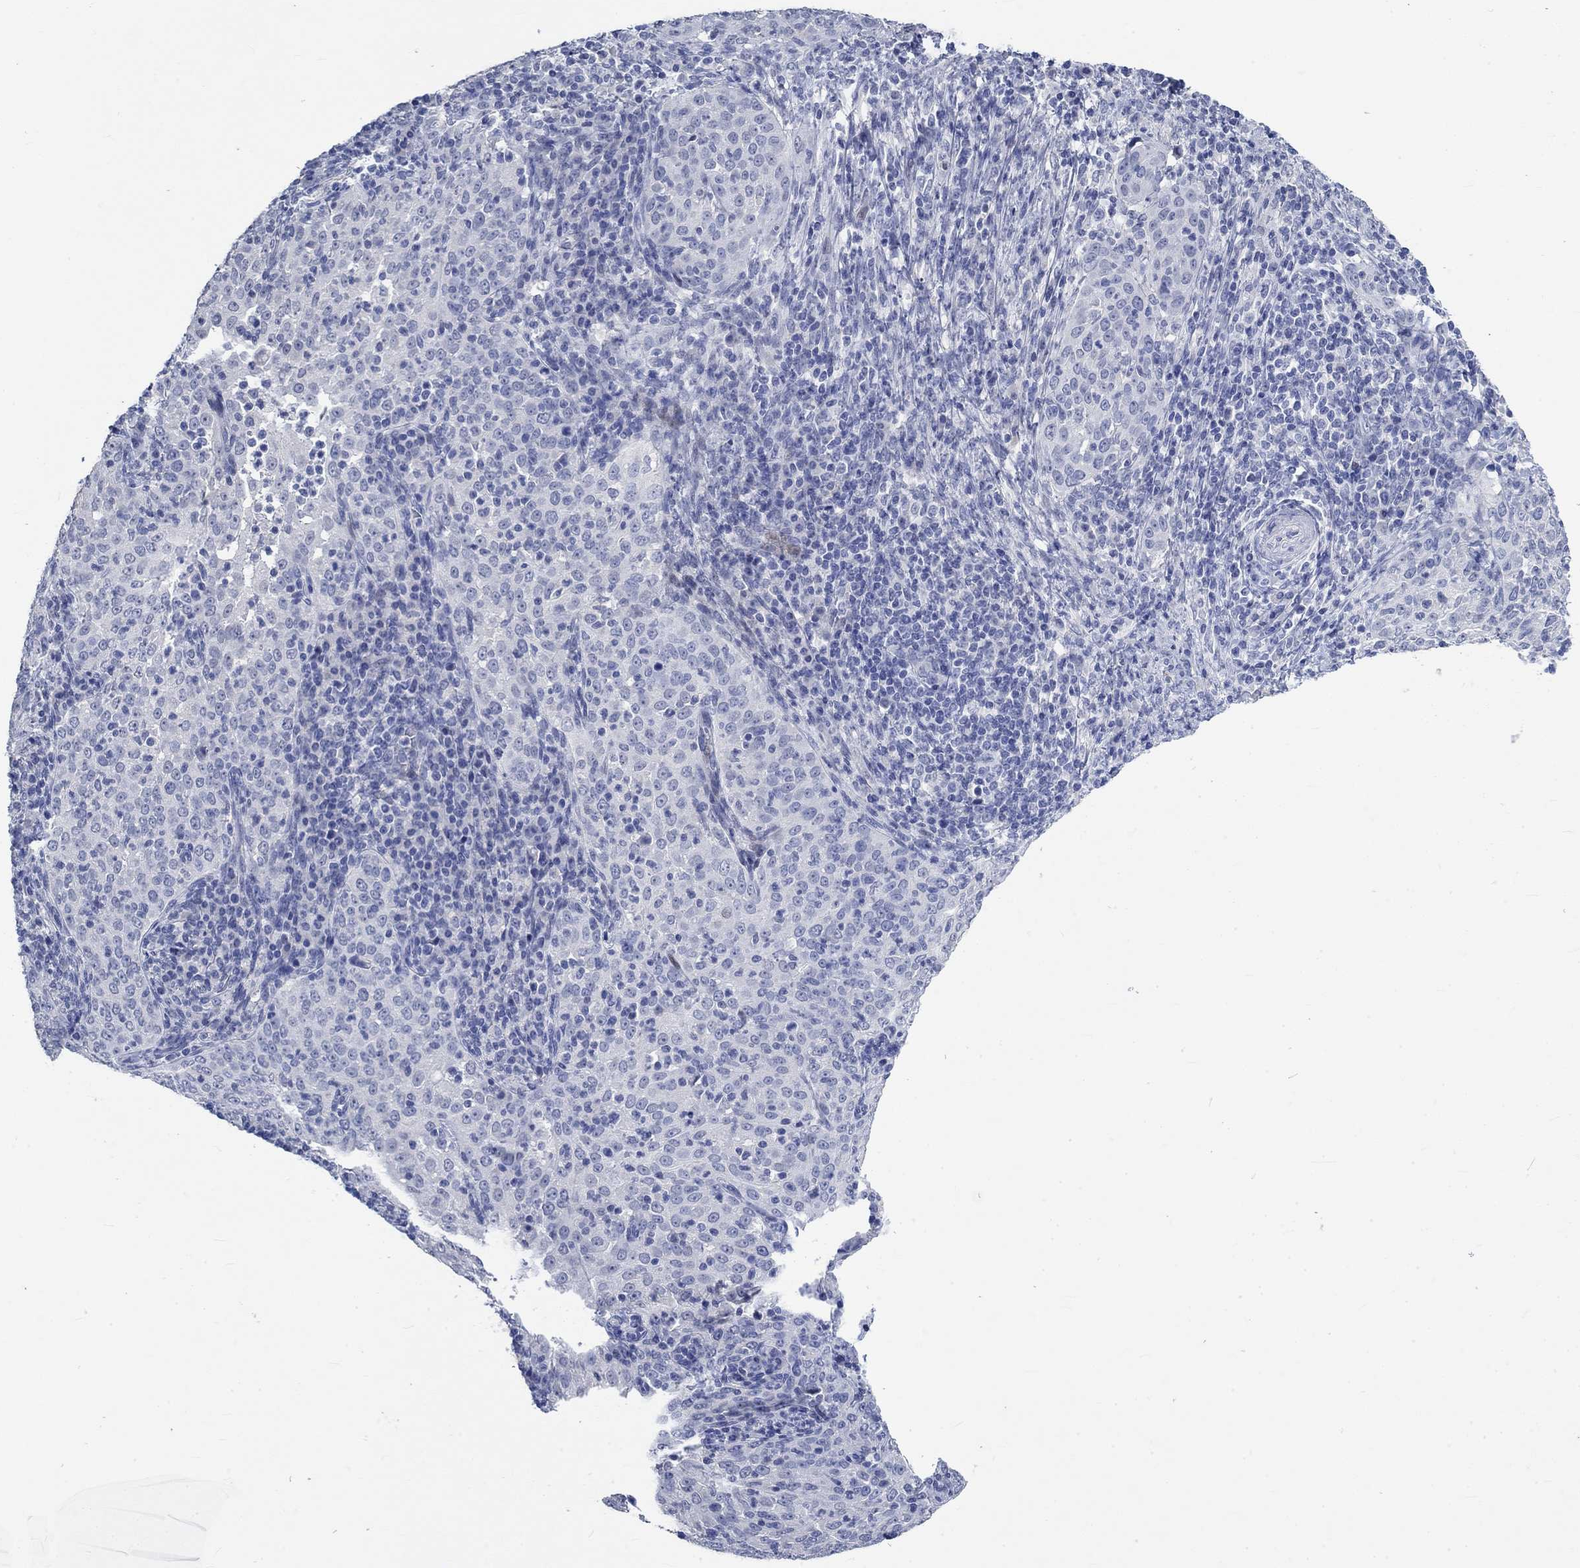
{"staining": {"intensity": "negative", "quantity": "none", "location": "none"}, "tissue": "cervical cancer", "cell_type": "Tumor cells", "image_type": "cancer", "snomed": [{"axis": "morphology", "description": "Squamous cell carcinoma, NOS"}, {"axis": "topography", "description": "Cervix"}], "caption": "Photomicrograph shows no significant protein staining in tumor cells of cervical cancer.", "gene": "C4orf47", "patient": {"sex": "female", "age": 51}}